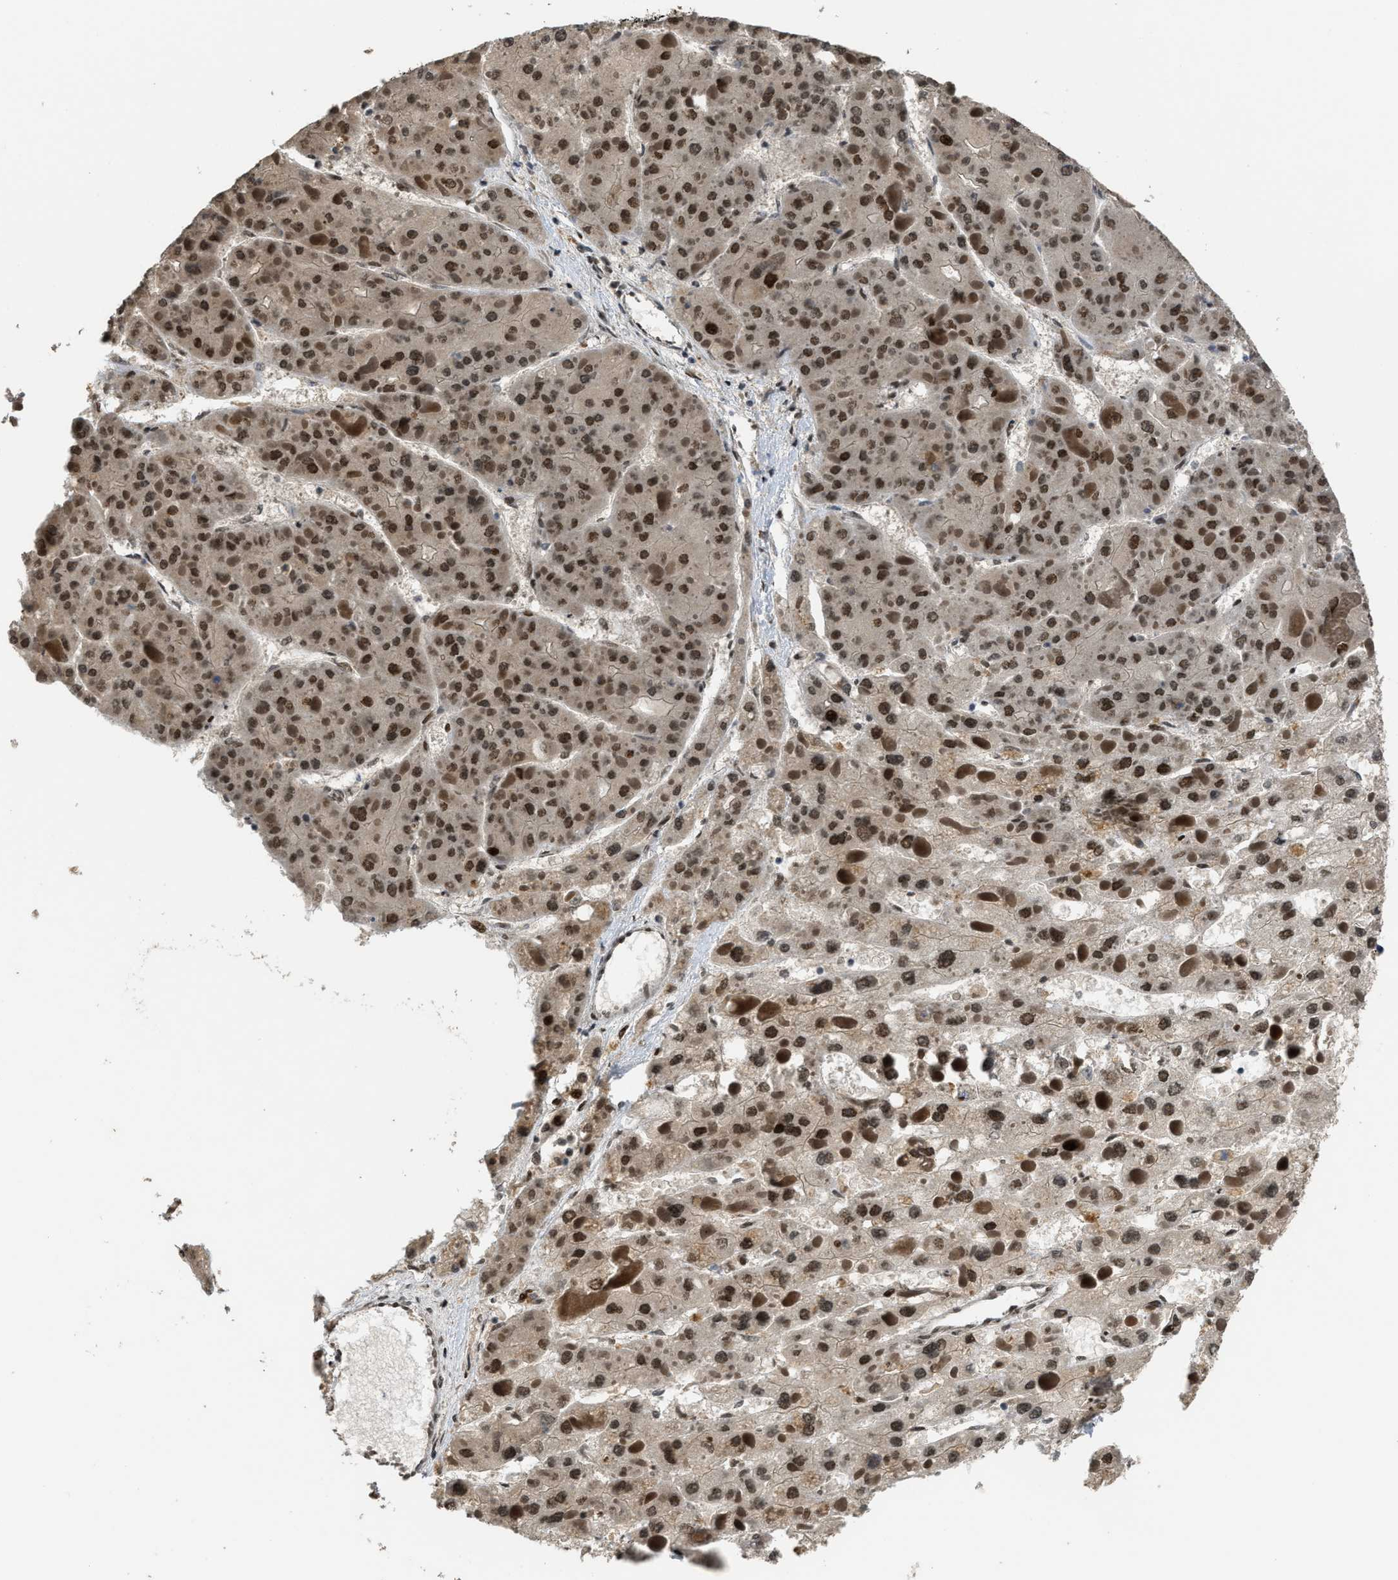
{"staining": {"intensity": "moderate", "quantity": ">75%", "location": "nuclear"}, "tissue": "liver cancer", "cell_type": "Tumor cells", "image_type": "cancer", "snomed": [{"axis": "morphology", "description": "Carcinoma, Hepatocellular, NOS"}, {"axis": "topography", "description": "Liver"}], "caption": "Protein expression analysis of liver hepatocellular carcinoma shows moderate nuclear positivity in approximately >75% of tumor cells.", "gene": "SERTAD2", "patient": {"sex": "female", "age": 73}}